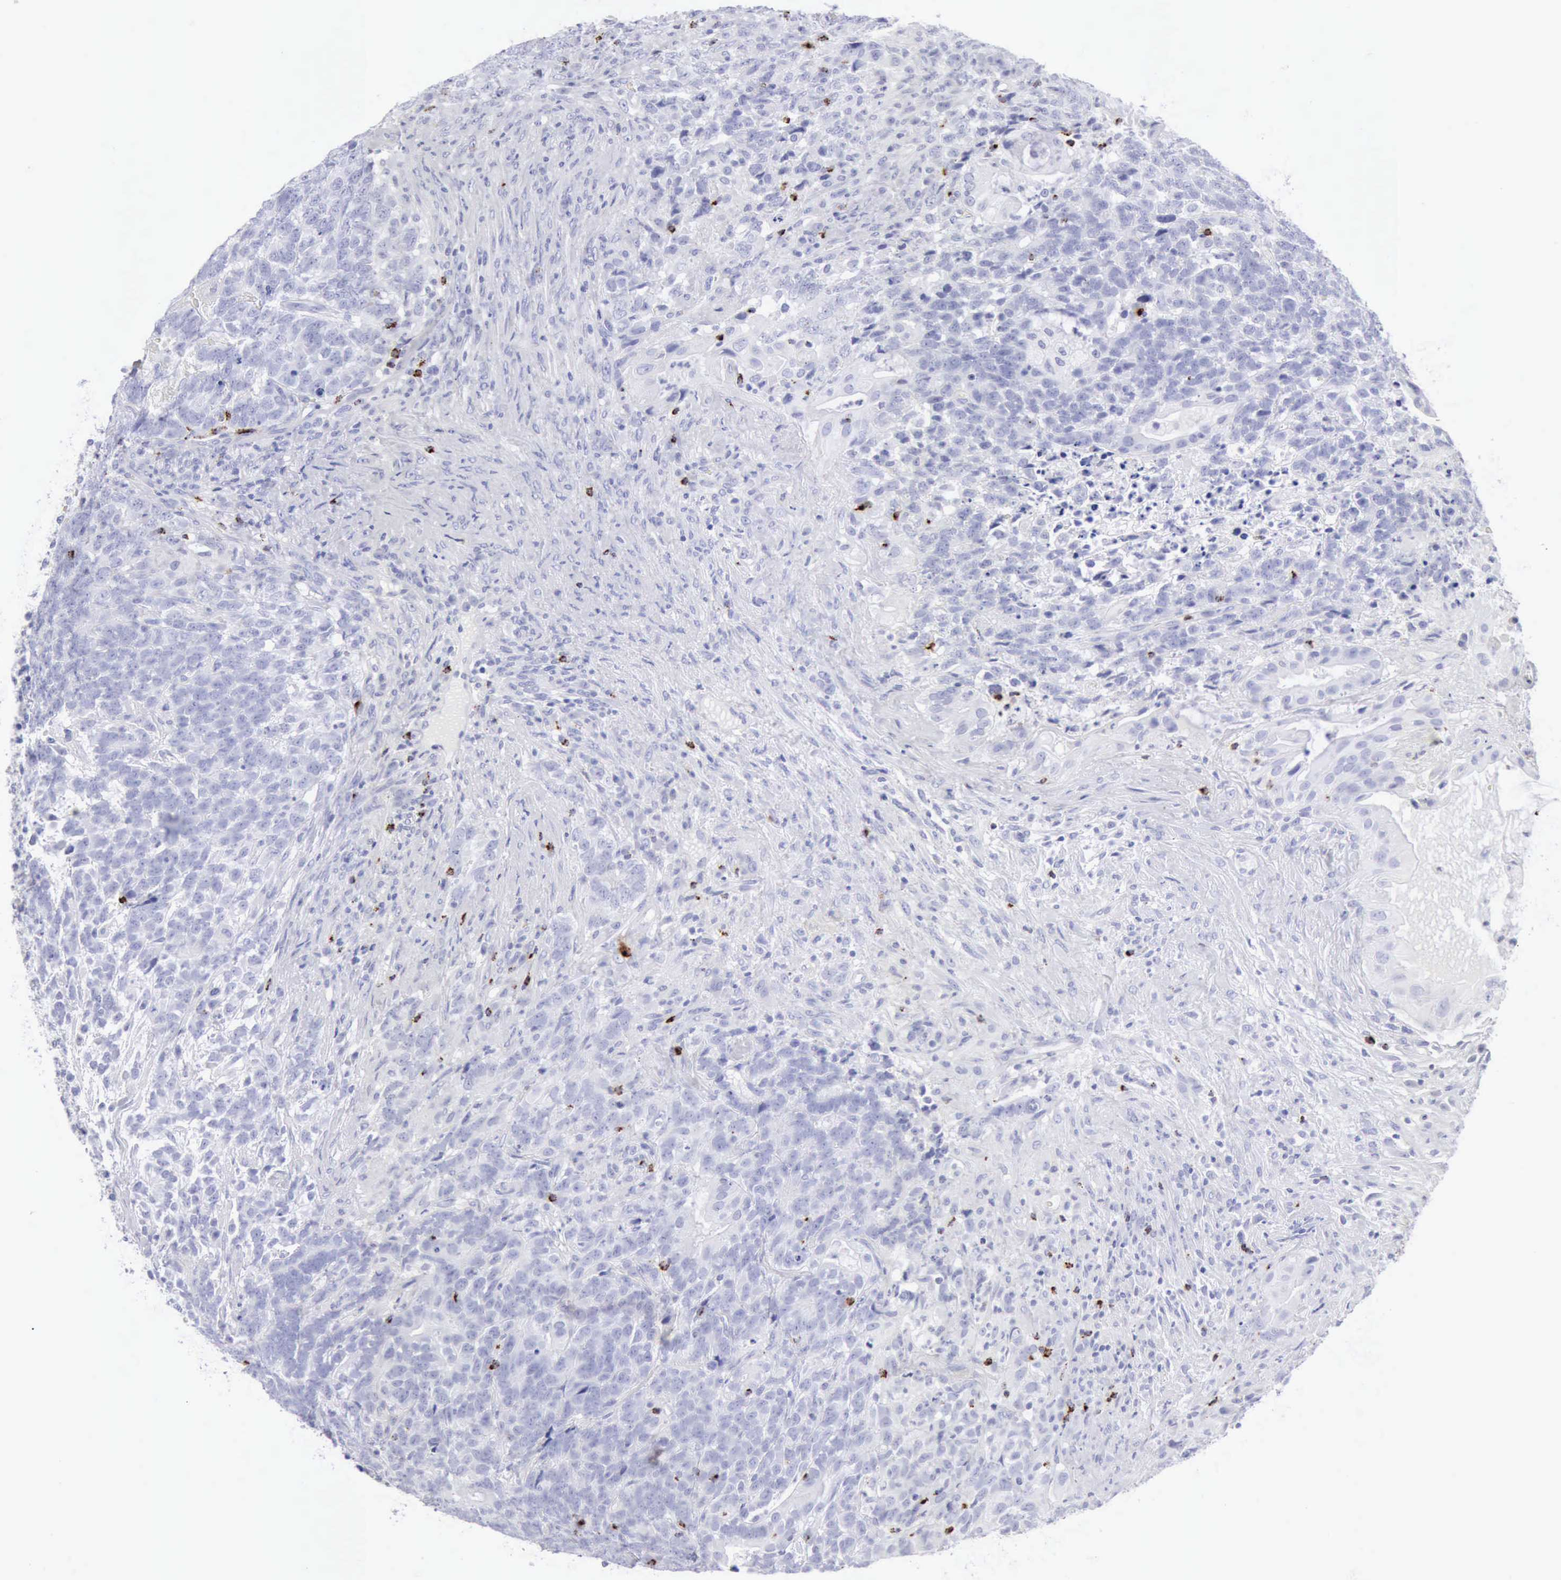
{"staining": {"intensity": "negative", "quantity": "none", "location": "none"}, "tissue": "testis cancer", "cell_type": "Tumor cells", "image_type": "cancer", "snomed": [{"axis": "morphology", "description": "Carcinoma, Embryonal, NOS"}, {"axis": "topography", "description": "Testis"}], "caption": "DAB immunohistochemical staining of human embryonal carcinoma (testis) demonstrates no significant expression in tumor cells. (Stains: DAB (3,3'-diaminobenzidine) immunohistochemistry with hematoxylin counter stain, Microscopy: brightfield microscopy at high magnification).", "gene": "GZMB", "patient": {"sex": "male", "age": 26}}